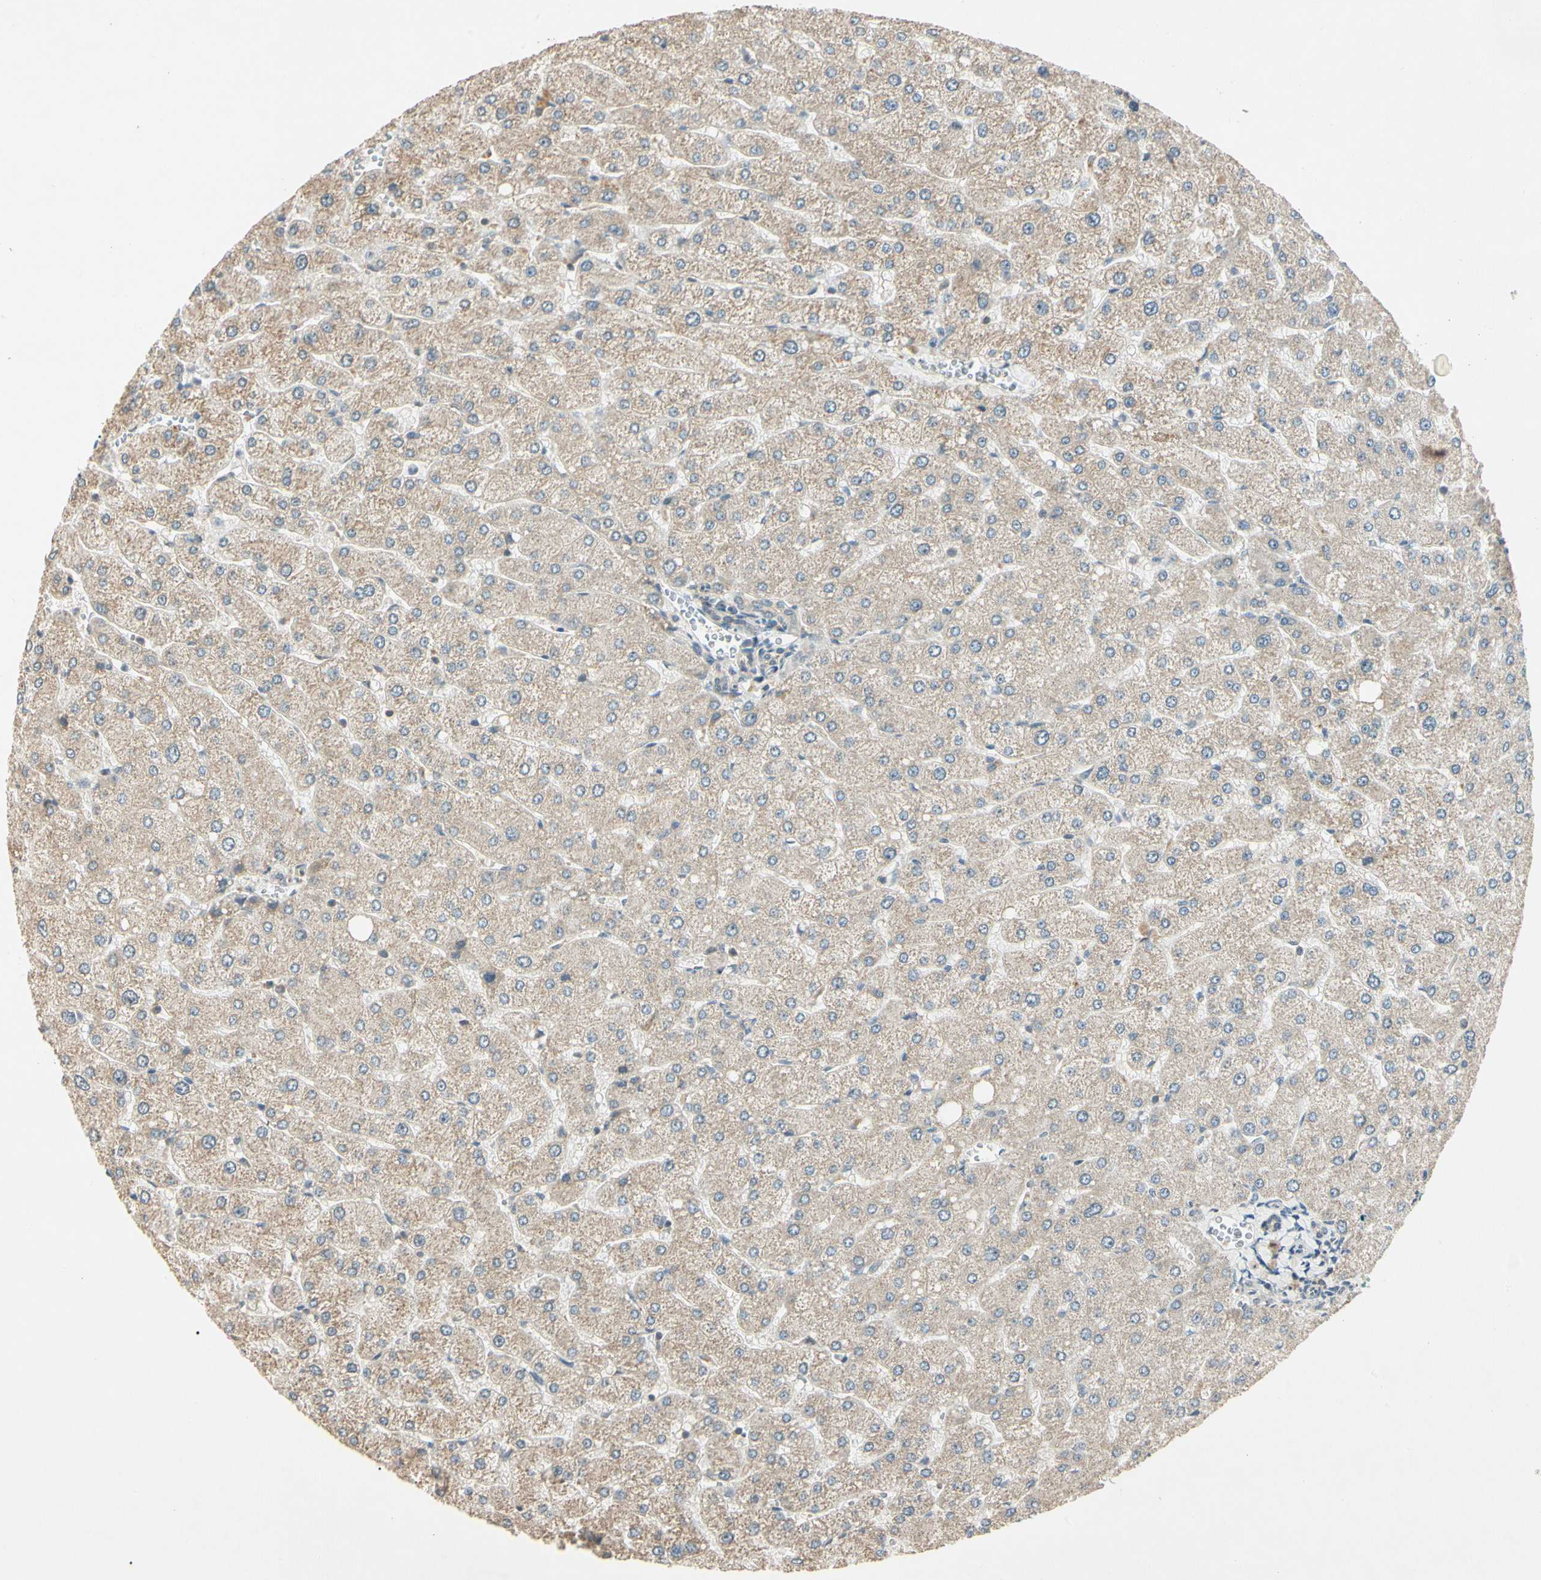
{"staining": {"intensity": "weak", "quantity": ">75%", "location": "cytoplasmic/membranous"}, "tissue": "liver", "cell_type": "Cholangiocytes", "image_type": "normal", "snomed": [{"axis": "morphology", "description": "Normal tissue, NOS"}, {"axis": "topography", "description": "Liver"}], "caption": "Weak cytoplasmic/membranous expression for a protein is appreciated in approximately >75% of cholangiocytes of benign liver using immunohistochemistry.", "gene": "ZSCAN12", "patient": {"sex": "male", "age": 55}}